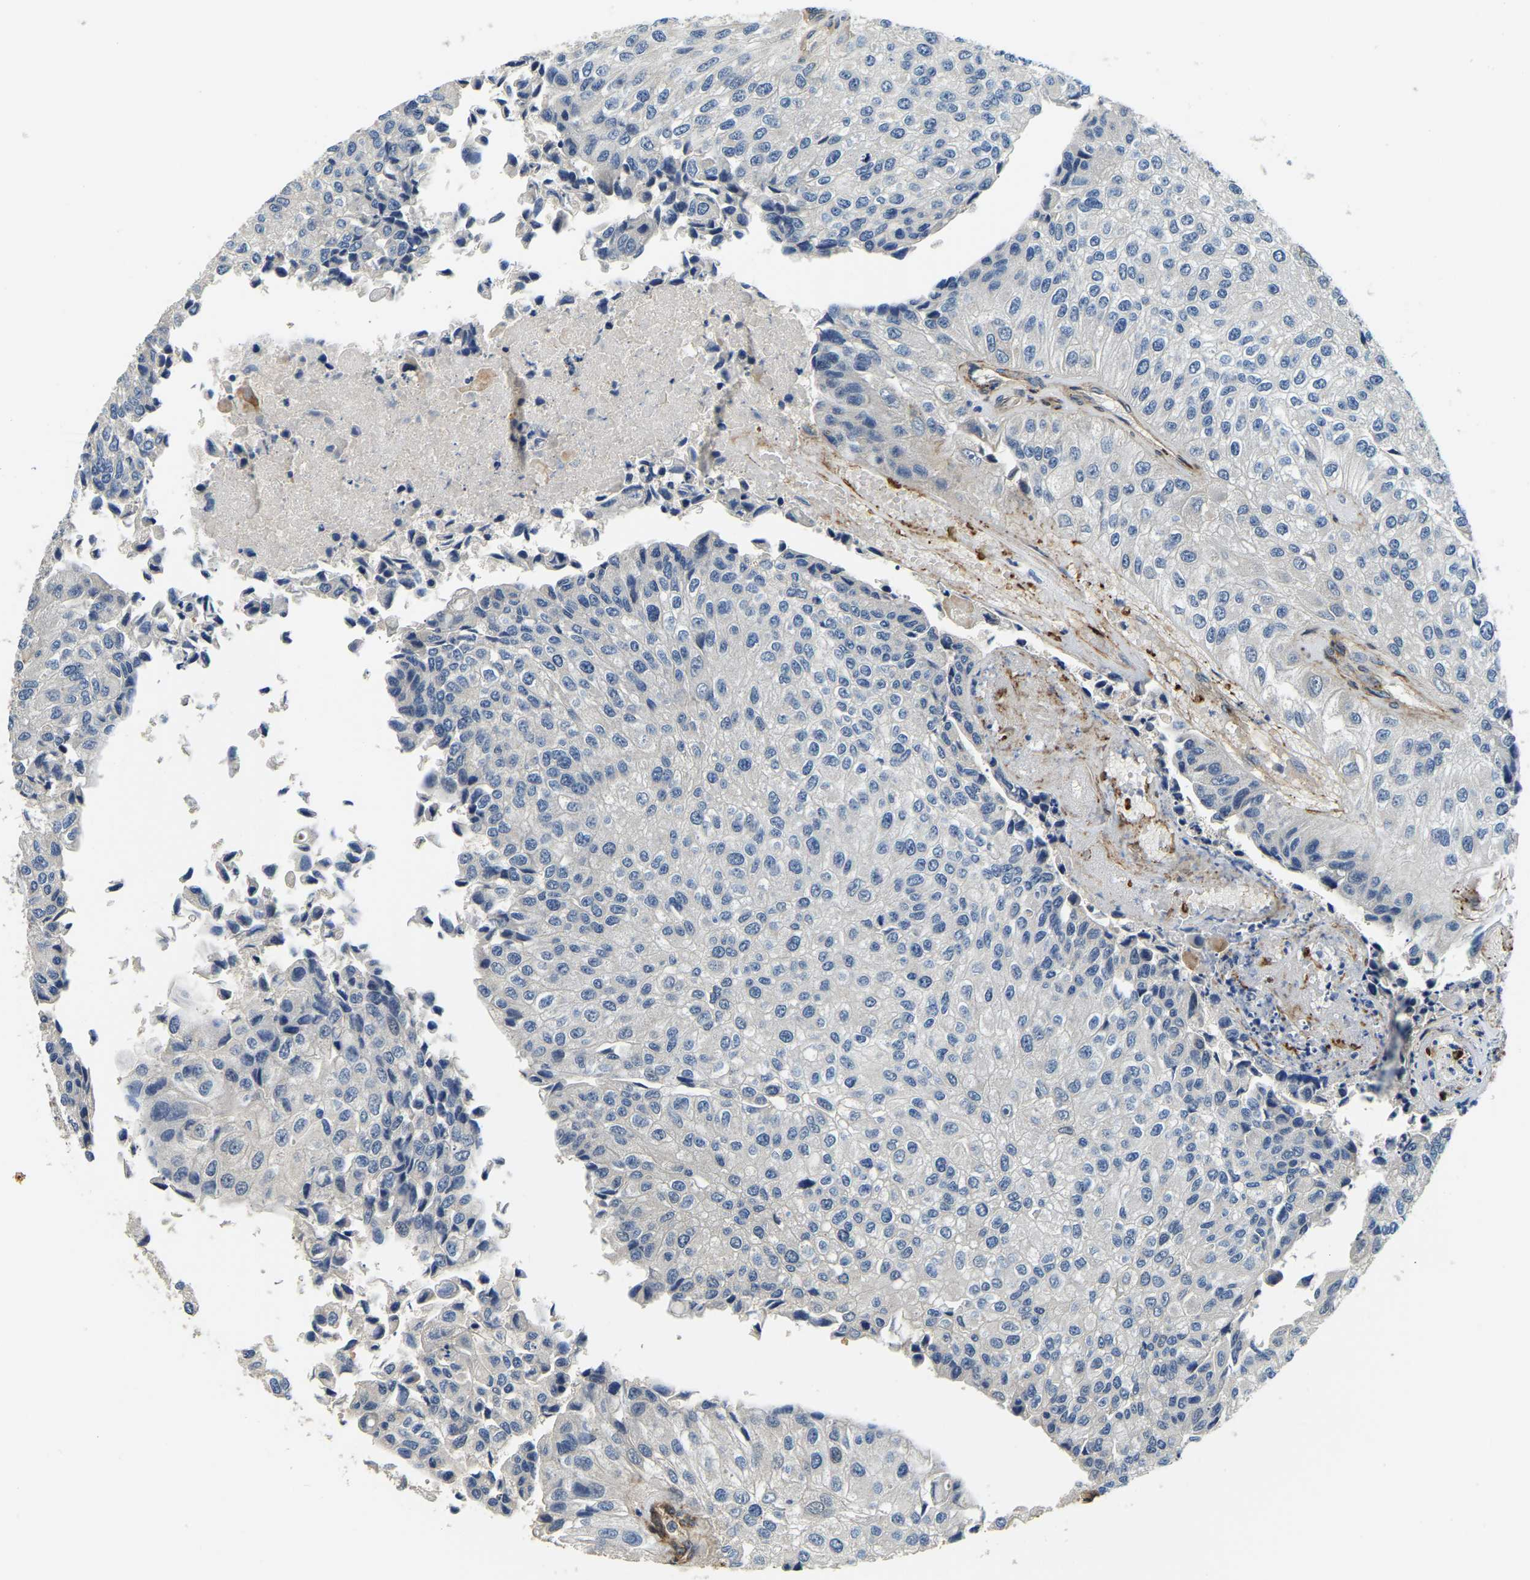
{"staining": {"intensity": "negative", "quantity": "none", "location": "none"}, "tissue": "urothelial cancer", "cell_type": "Tumor cells", "image_type": "cancer", "snomed": [{"axis": "morphology", "description": "Urothelial carcinoma, High grade"}, {"axis": "topography", "description": "Kidney"}, {"axis": "topography", "description": "Urinary bladder"}], "caption": "Immunohistochemistry image of urothelial cancer stained for a protein (brown), which displays no expression in tumor cells. (DAB immunohistochemistry (IHC), high magnification).", "gene": "RNF39", "patient": {"sex": "male", "age": 77}}